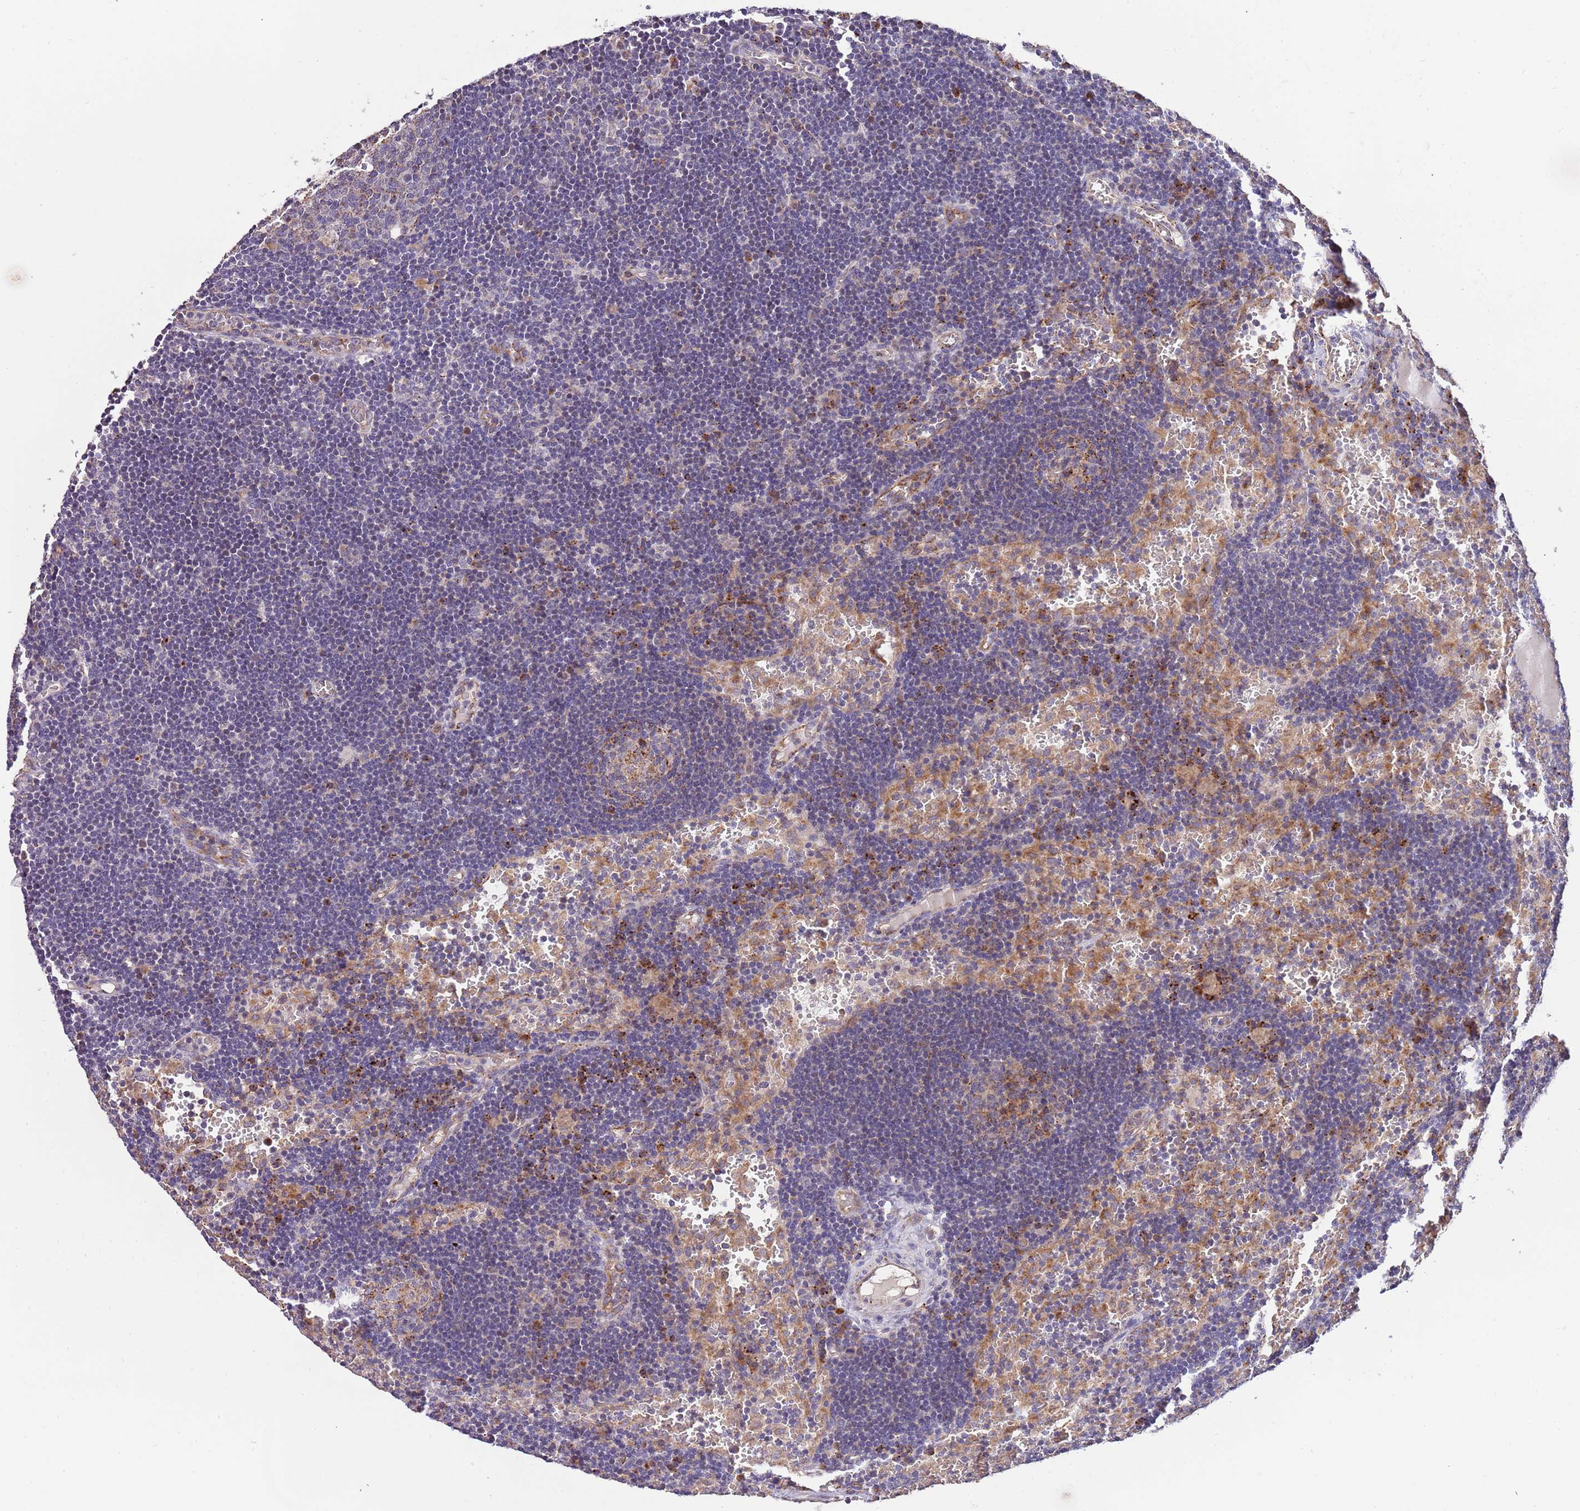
{"staining": {"intensity": "moderate", "quantity": "25%-75%", "location": "cytoplasmic/membranous"}, "tissue": "lymph node", "cell_type": "Germinal center cells", "image_type": "normal", "snomed": [{"axis": "morphology", "description": "Normal tissue, NOS"}, {"axis": "topography", "description": "Lymph node"}], "caption": "Lymph node stained for a protein (brown) demonstrates moderate cytoplasmic/membranous positive positivity in approximately 25%-75% of germinal center cells.", "gene": "DOCK6", "patient": {"sex": "male", "age": 62}}